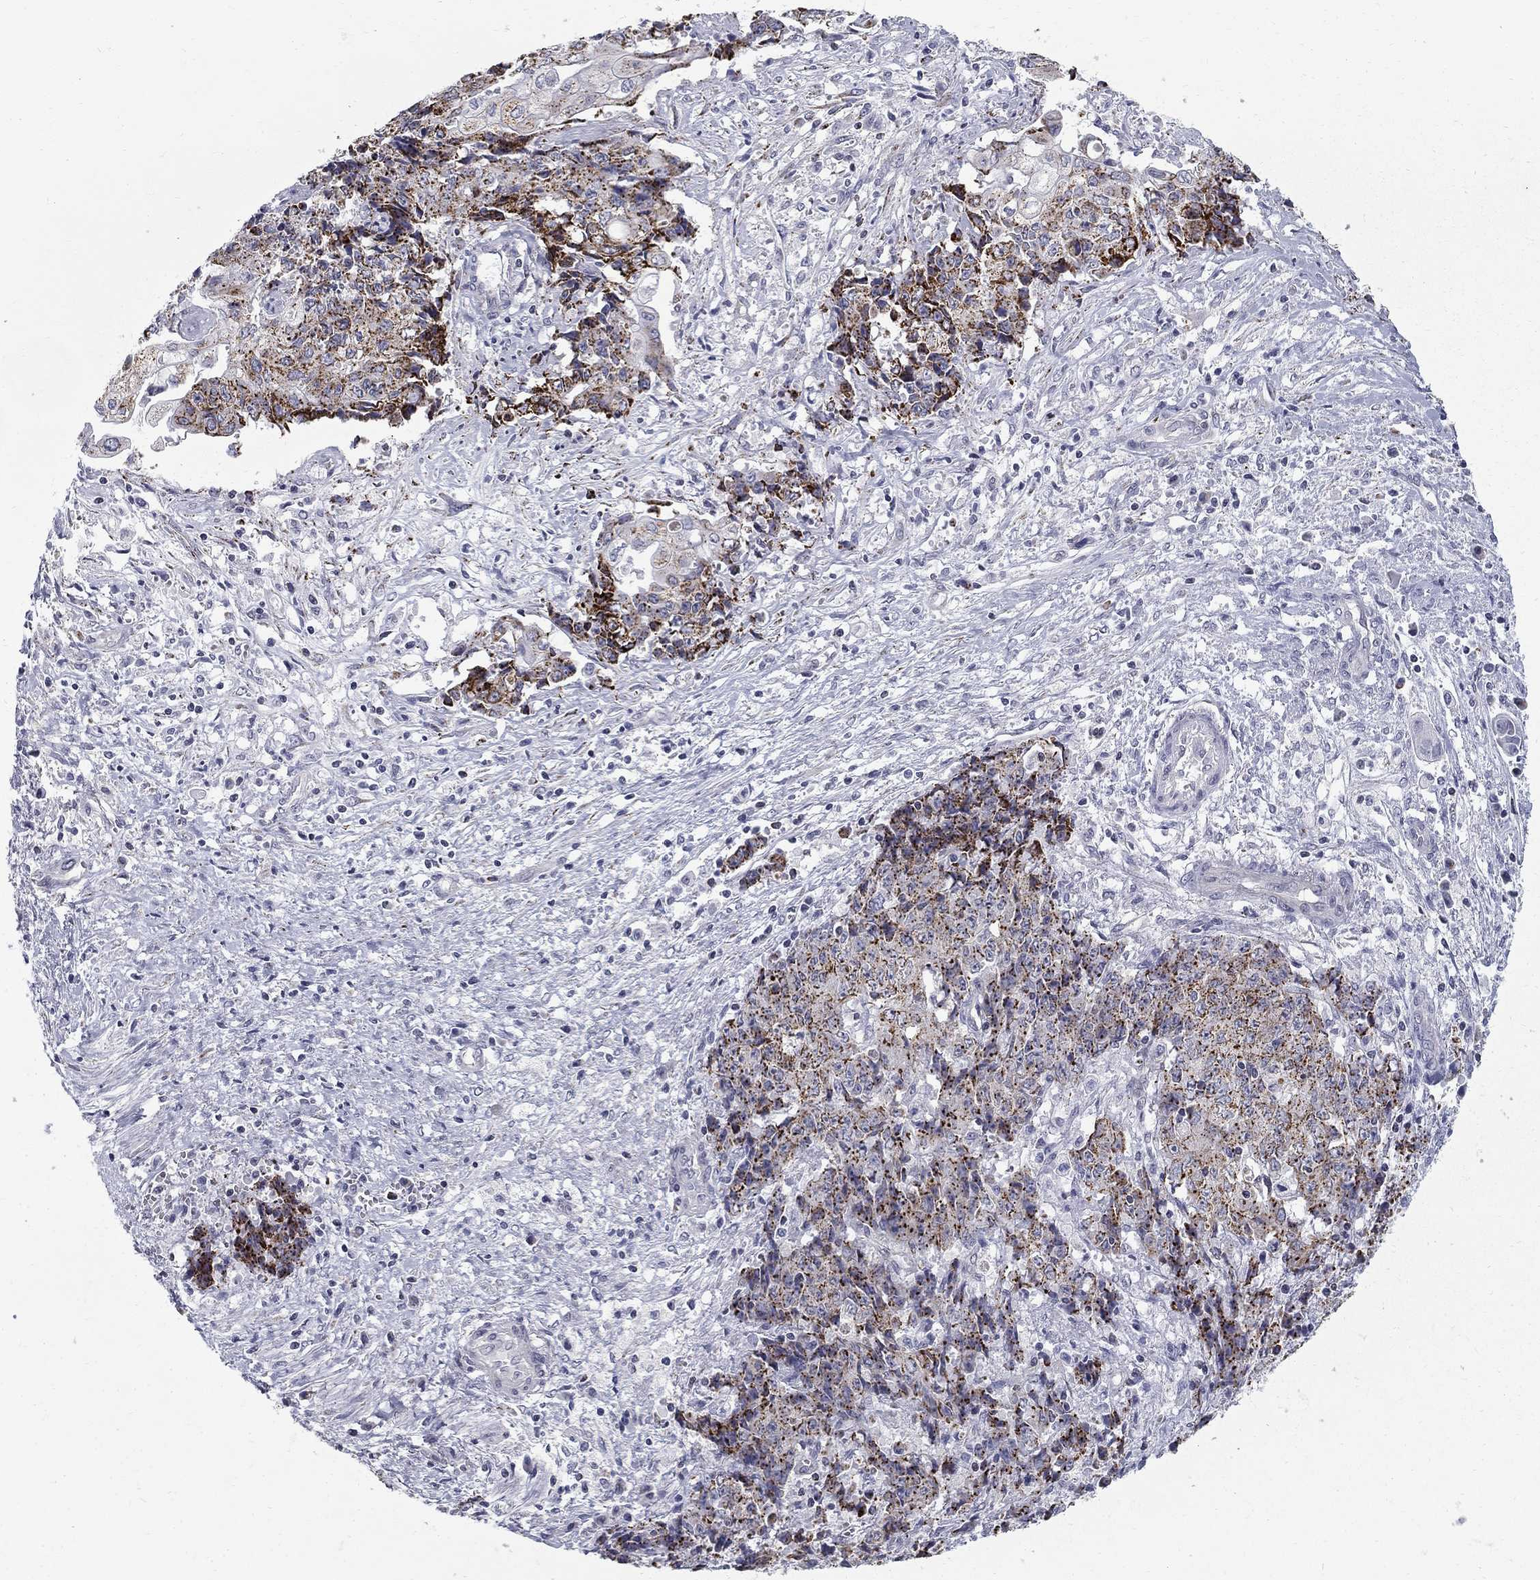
{"staining": {"intensity": "strong", "quantity": "25%-75%", "location": "cytoplasmic/membranous"}, "tissue": "ovarian cancer", "cell_type": "Tumor cells", "image_type": "cancer", "snomed": [{"axis": "morphology", "description": "Carcinoma, endometroid"}, {"axis": "topography", "description": "Ovary"}], "caption": "Endometroid carcinoma (ovarian) was stained to show a protein in brown. There is high levels of strong cytoplasmic/membranous positivity in about 25%-75% of tumor cells.", "gene": "CLIC6", "patient": {"sex": "female", "age": 42}}